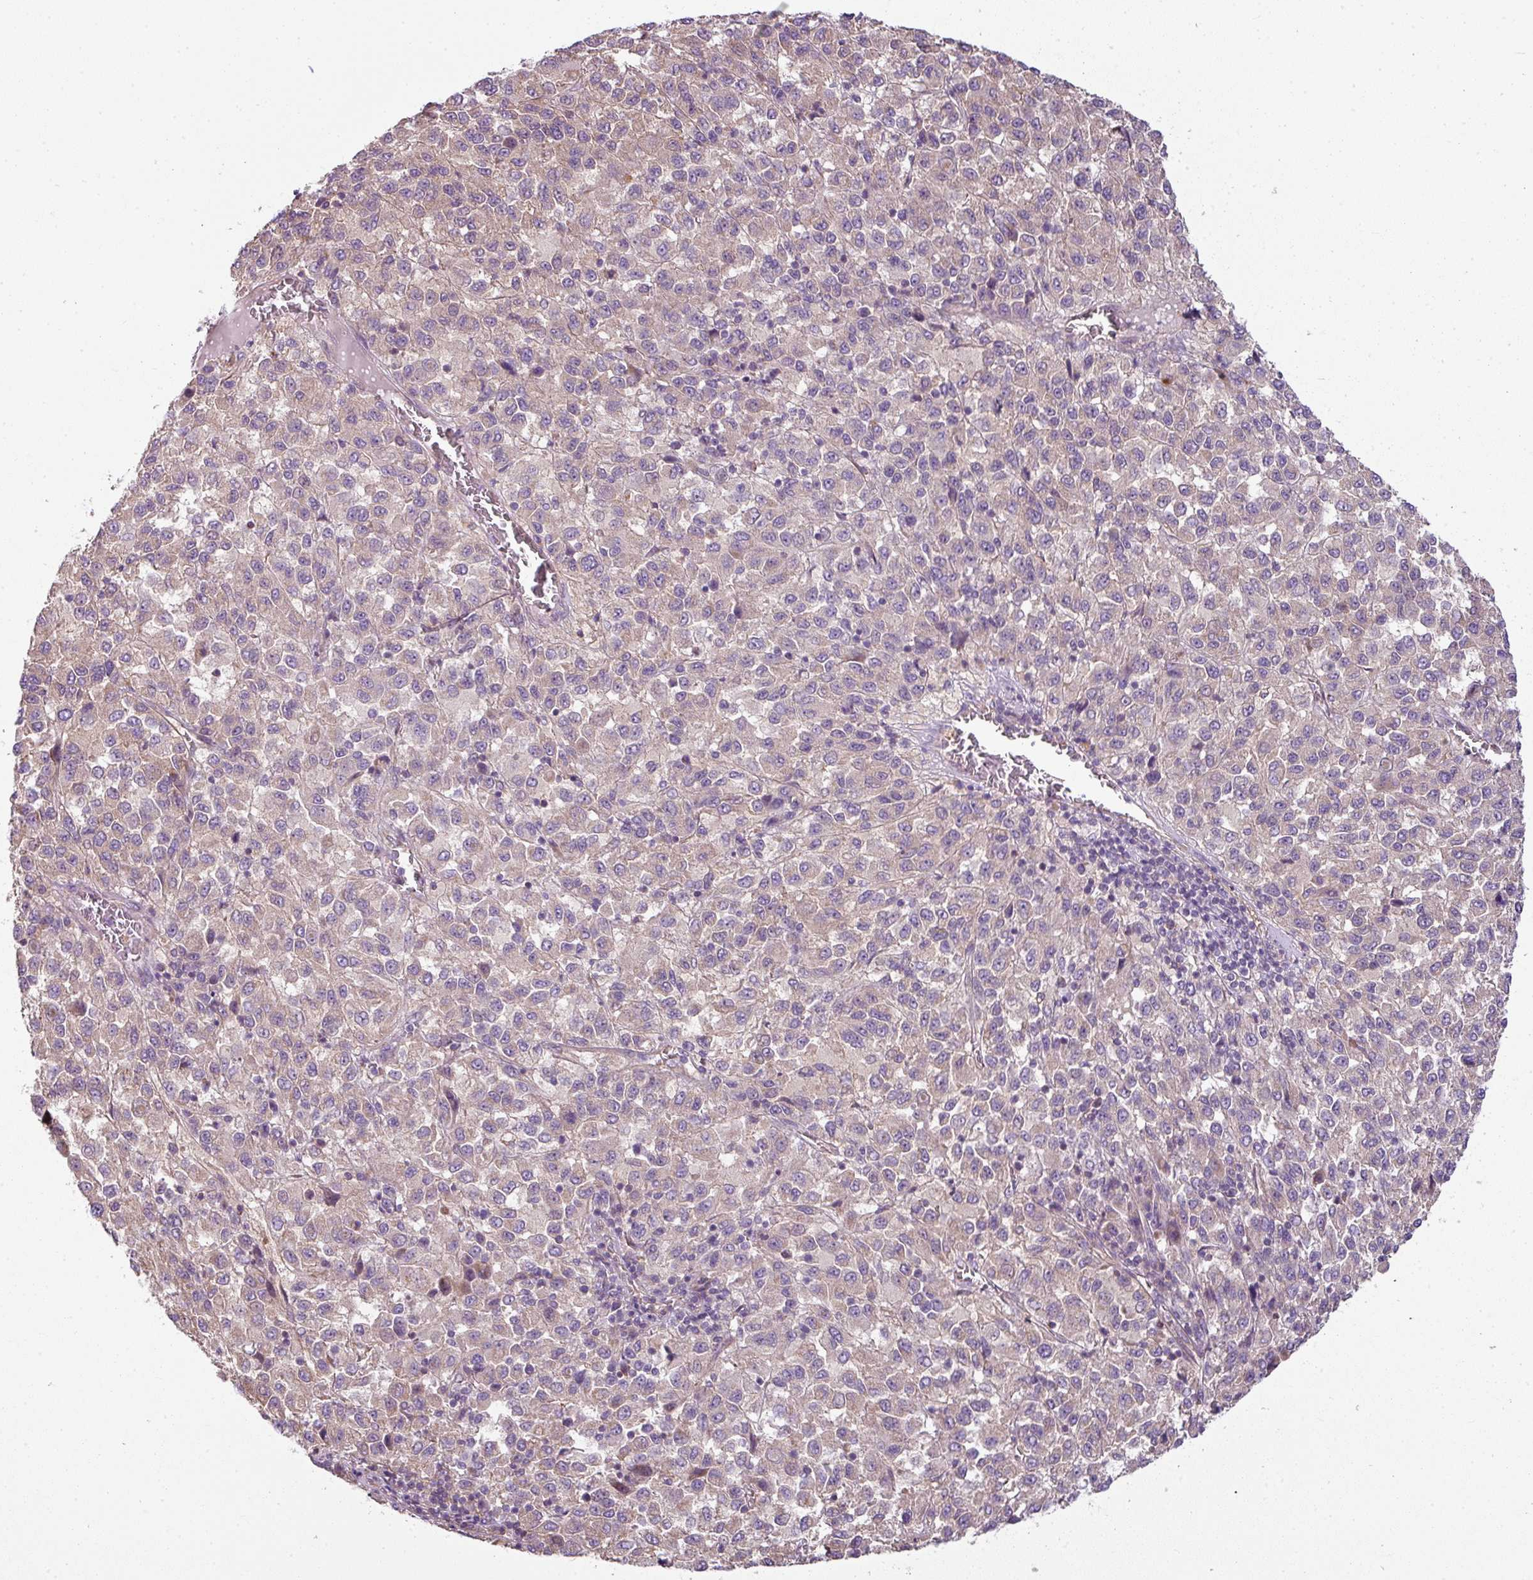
{"staining": {"intensity": "weak", "quantity": ">75%", "location": "cytoplasmic/membranous"}, "tissue": "melanoma", "cell_type": "Tumor cells", "image_type": "cancer", "snomed": [{"axis": "morphology", "description": "Malignant melanoma, Metastatic site"}, {"axis": "topography", "description": "Lung"}], "caption": "Weak cytoplasmic/membranous staining is present in approximately >75% of tumor cells in malignant melanoma (metastatic site). Nuclei are stained in blue.", "gene": "PALS2", "patient": {"sex": "male", "age": 64}}